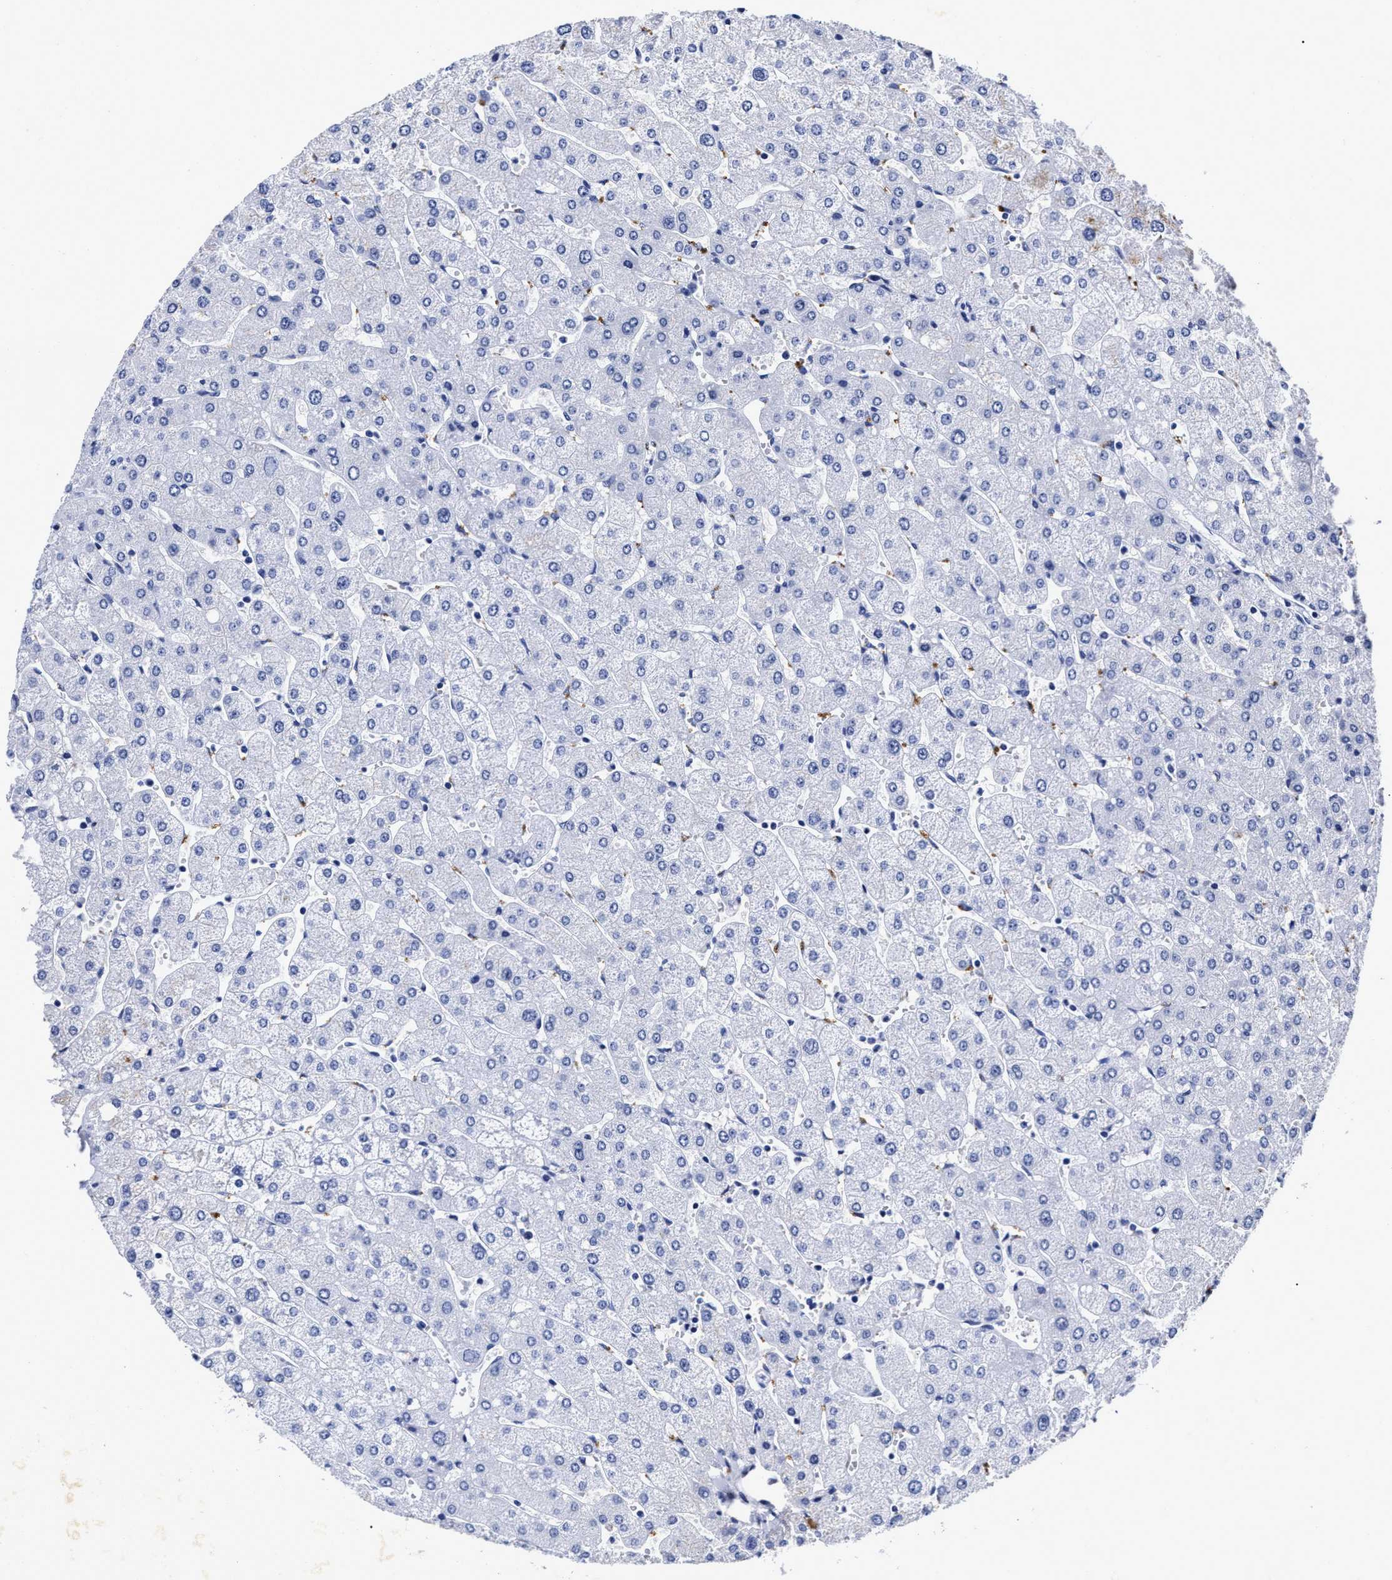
{"staining": {"intensity": "negative", "quantity": "none", "location": "none"}, "tissue": "liver", "cell_type": "Cholangiocytes", "image_type": "normal", "snomed": [{"axis": "morphology", "description": "Normal tissue, NOS"}, {"axis": "topography", "description": "Liver"}], "caption": "High power microscopy micrograph of an immunohistochemistry photomicrograph of unremarkable liver, revealing no significant positivity in cholangiocytes.", "gene": "LRRC8E", "patient": {"sex": "male", "age": 55}}